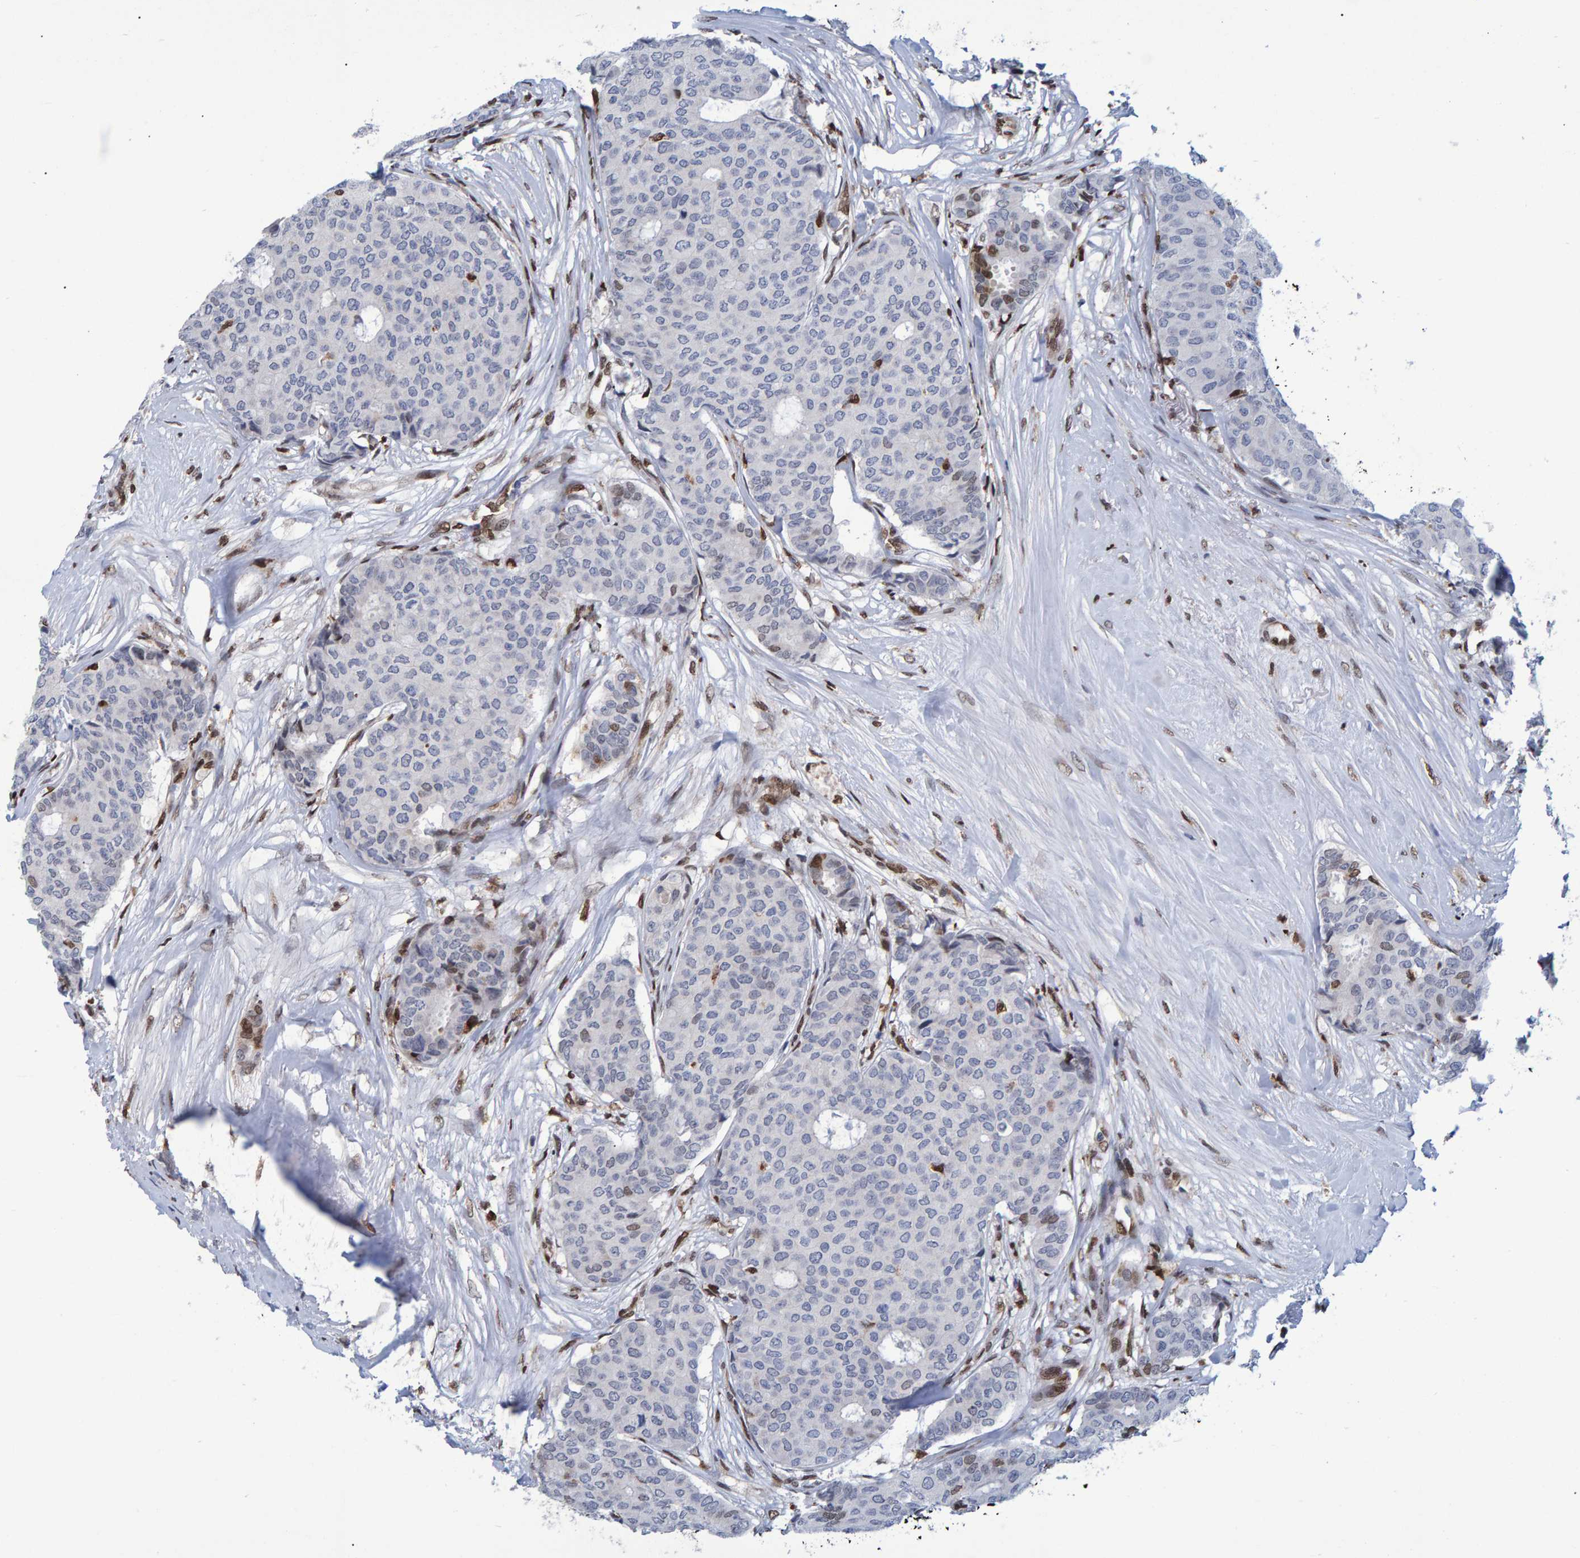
{"staining": {"intensity": "negative", "quantity": "none", "location": "none"}, "tissue": "breast cancer", "cell_type": "Tumor cells", "image_type": "cancer", "snomed": [{"axis": "morphology", "description": "Duct carcinoma"}, {"axis": "topography", "description": "Breast"}], "caption": "A high-resolution photomicrograph shows immunohistochemistry (IHC) staining of breast cancer, which exhibits no significant staining in tumor cells.", "gene": "QKI", "patient": {"sex": "female", "age": 75}}